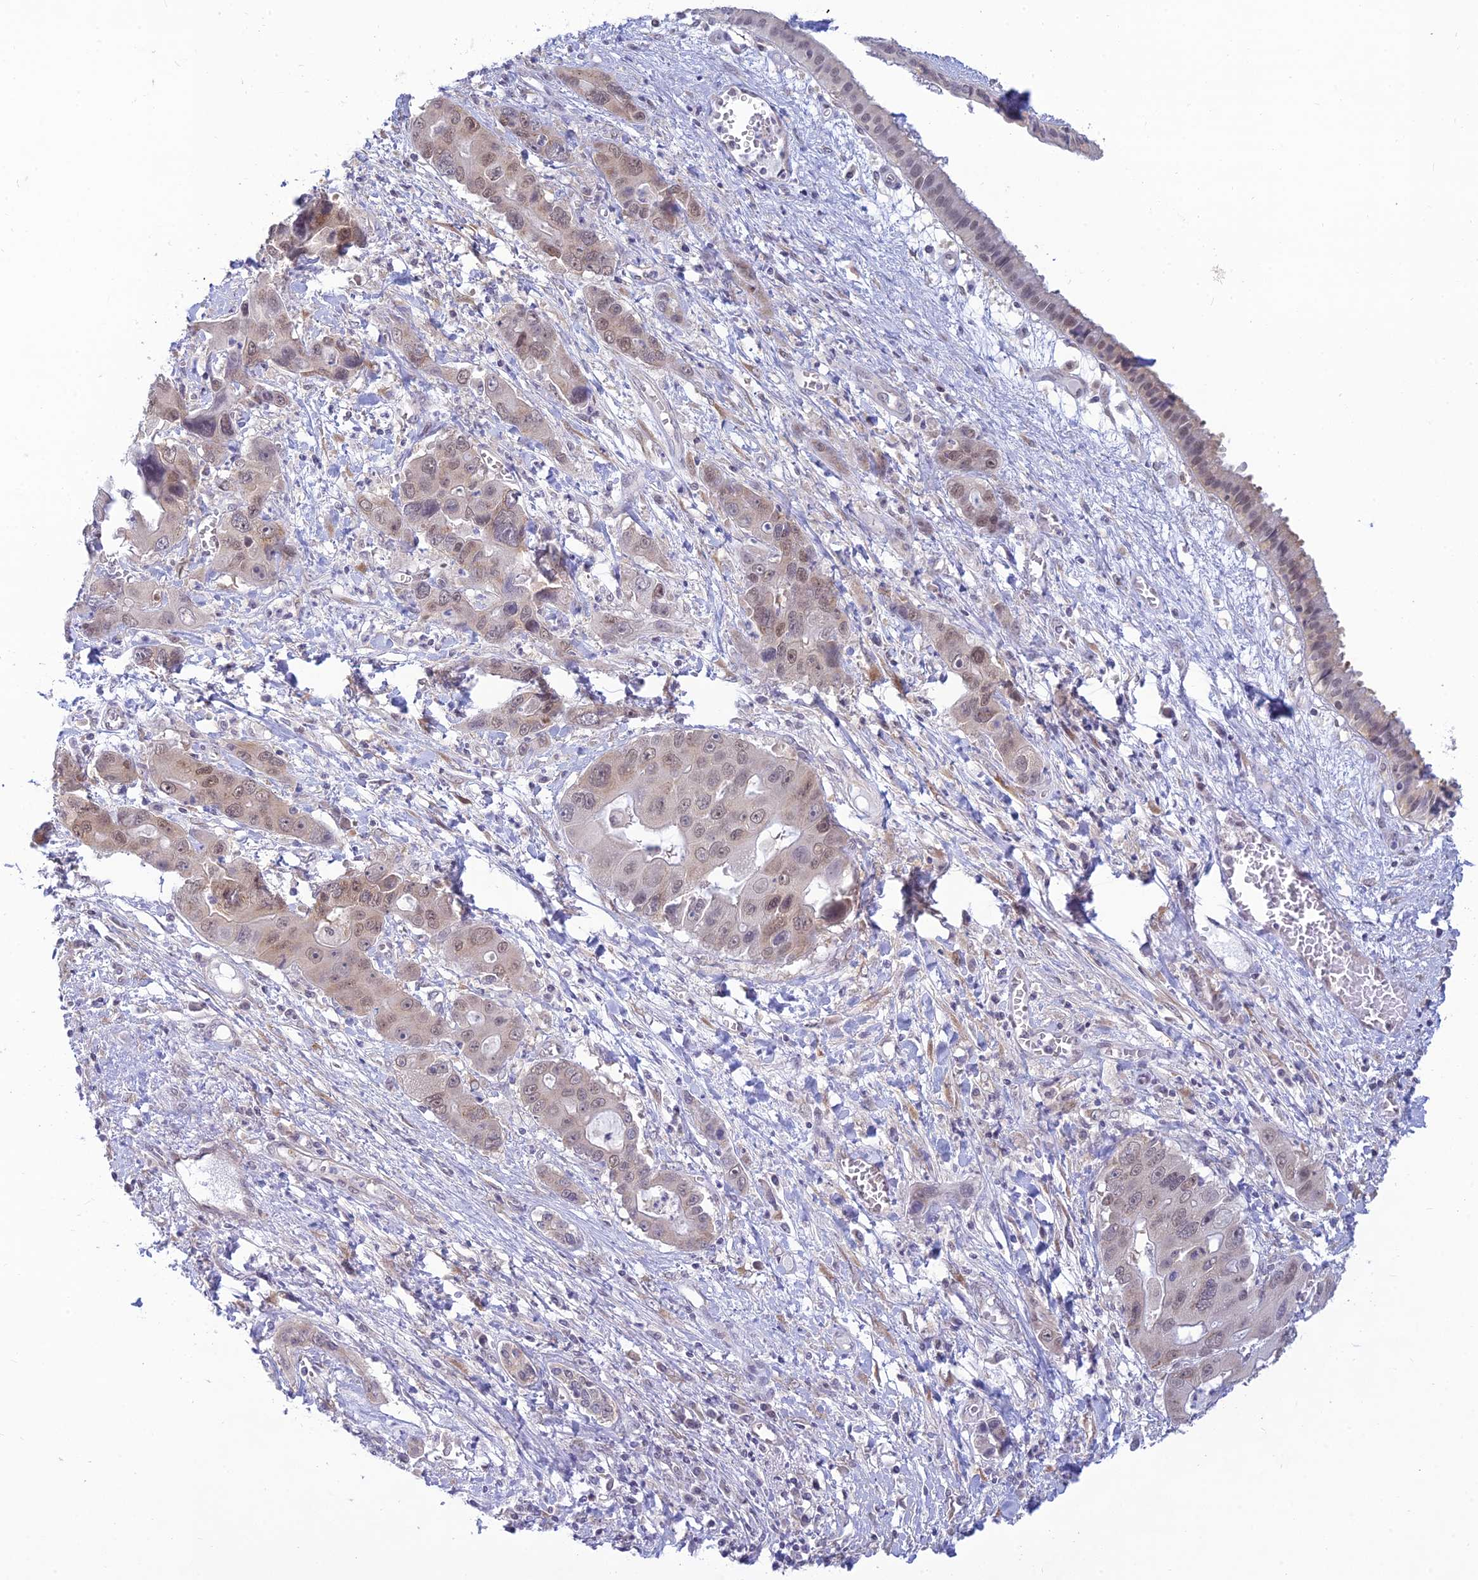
{"staining": {"intensity": "weak", "quantity": "25%-75%", "location": "nuclear"}, "tissue": "liver cancer", "cell_type": "Tumor cells", "image_type": "cancer", "snomed": [{"axis": "morphology", "description": "Cholangiocarcinoma"}, {"axis": "topography", "description": "Liver"}], "caption": "Protein staining exhibits weak nuclear staining in about 25%-75% of tumor cells in liver cholangiocarcinoma.", "gene": "SKIC8", "patient": {"sex": "male", "age": 67}}